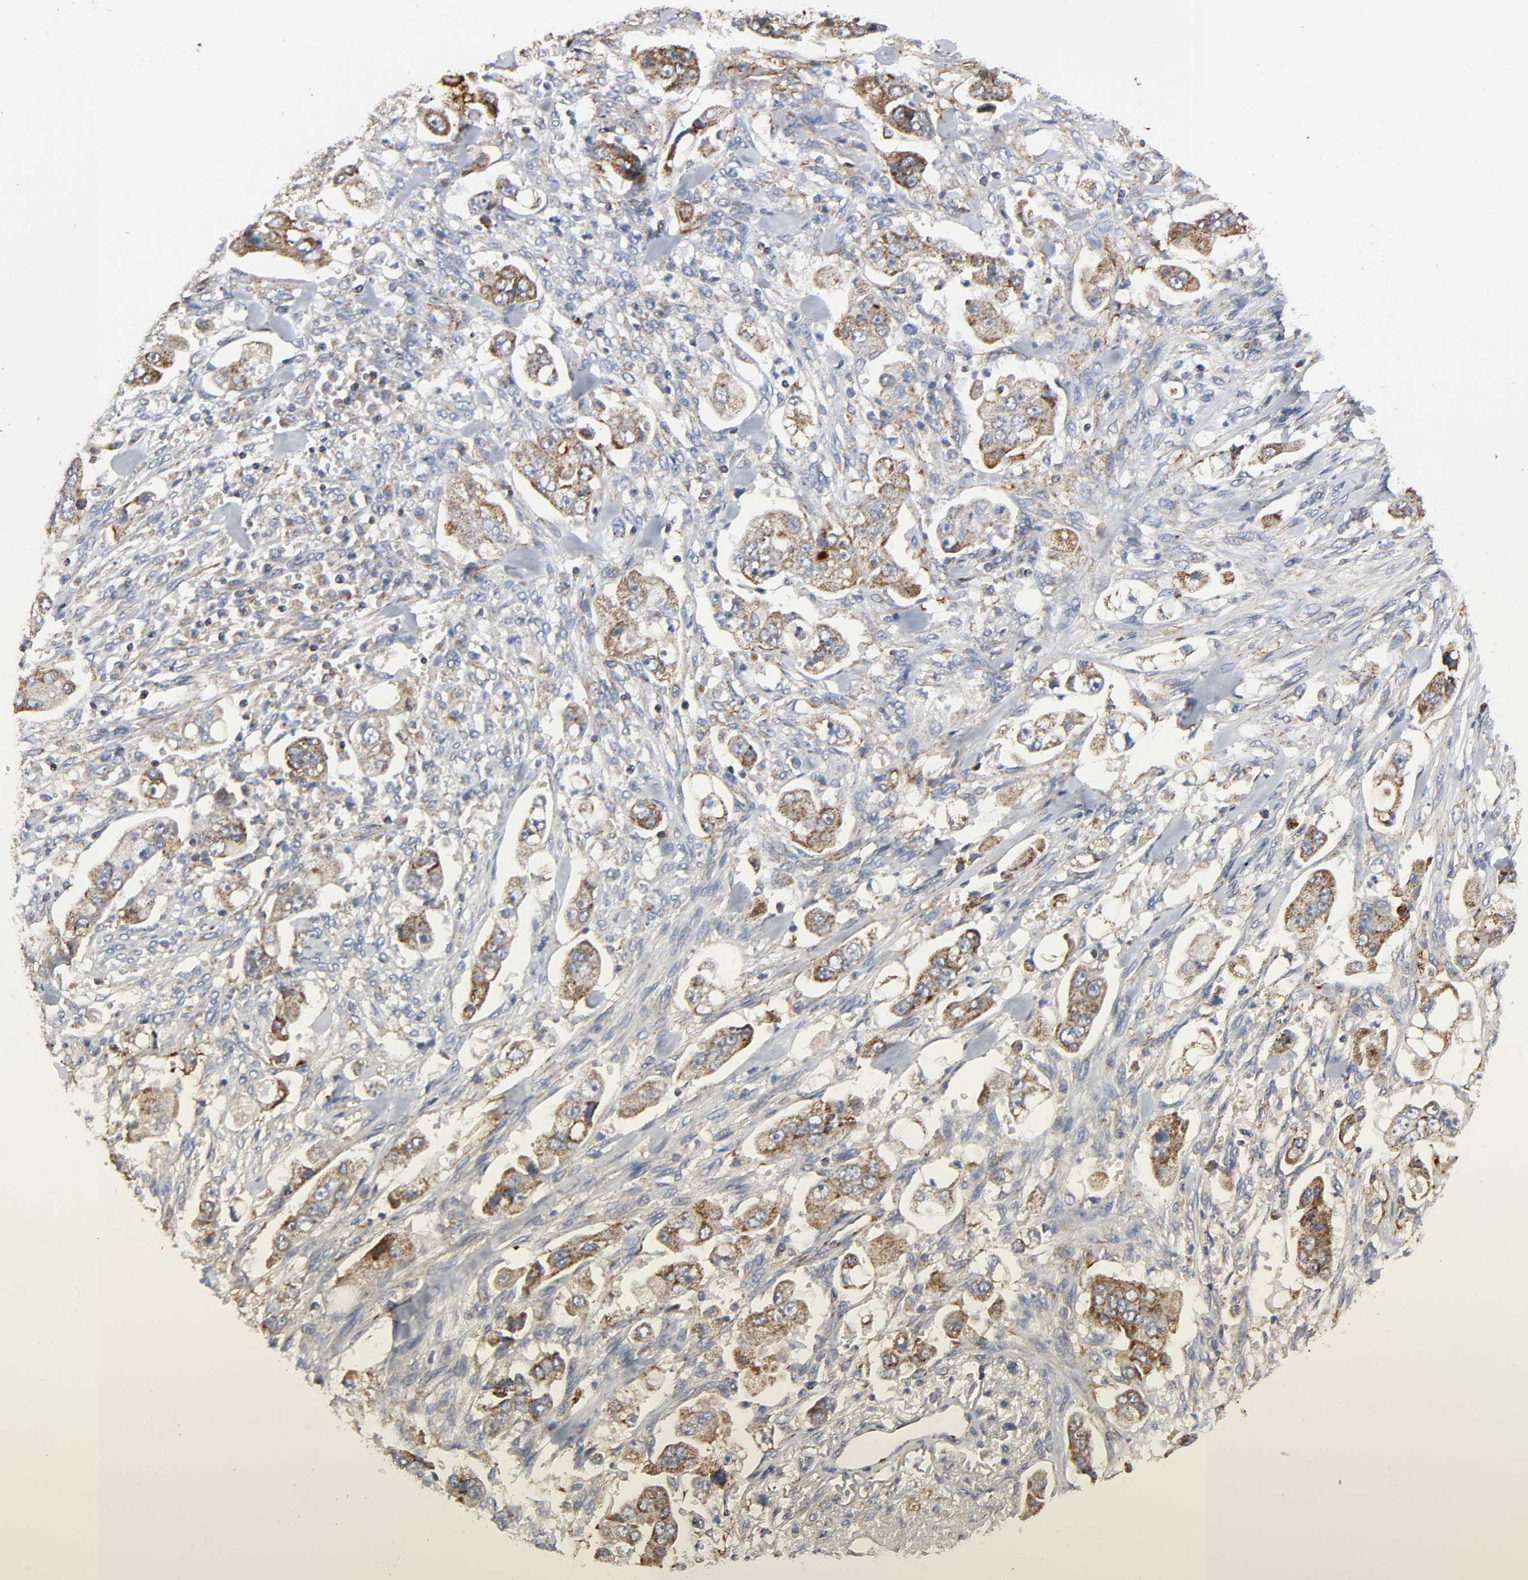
{"staining": {"intensity": "moderate", "quantity": ">75%", "location": "cytoplasmic/membranous"}, "tissue": "stomach cancer", "cell_type": "Tumor cells", "image_type": "cancer", "snomed": [{"axis": "morphology", "description": "Adenocarcinoma, NOS"}, {"axis": "topography", "description": "Stomach"}], "caption": "This image demonstrates immunohistochemistry staining of human stomach cancer, with medium moderate cytoplasmic/membranous positivity in about >75% of tumor cells.", "gene": "AOPEP", "patient": {"sex": "male", "age": 62}}